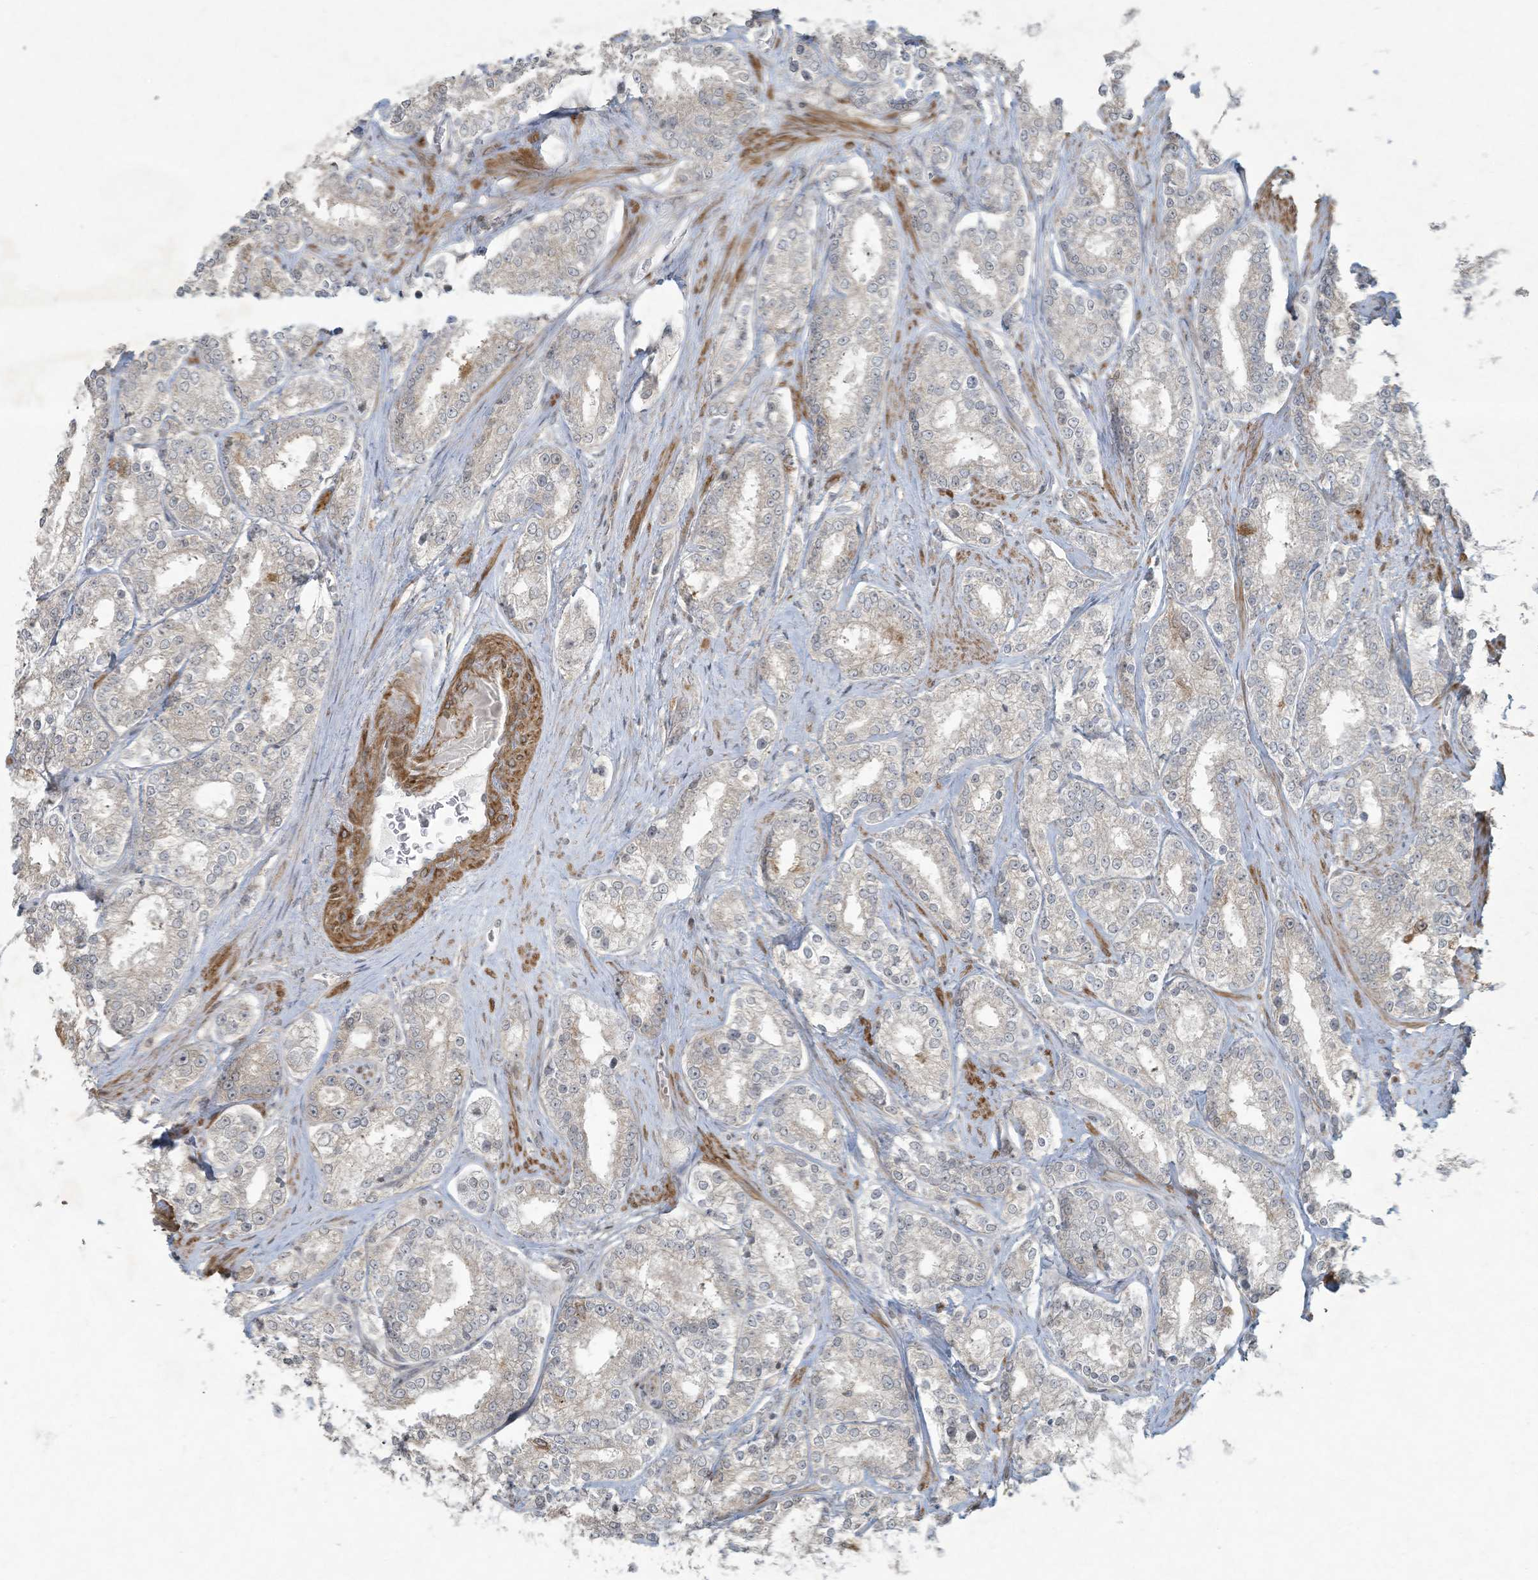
{"staining": {"intensity": "negative", "quantity": "none", "location": "none"}, "tissue": "prostate cancer", "cell_type": "Tumor cells", "image_type": "cancer", "snomed": [{"axis": "morphology", "description": "Normal tissue, NOS"}, {"axis": "morphology", "description": "Adenocarcinoma, High grade"}, {"axis": "topography", "description": "Prostate"}], "caption": "Image shows no protein expression in tumor cells of prostate cancer tissue.", "gene": "ZNF263", "patient": {"sex": "male", "age": 83}}